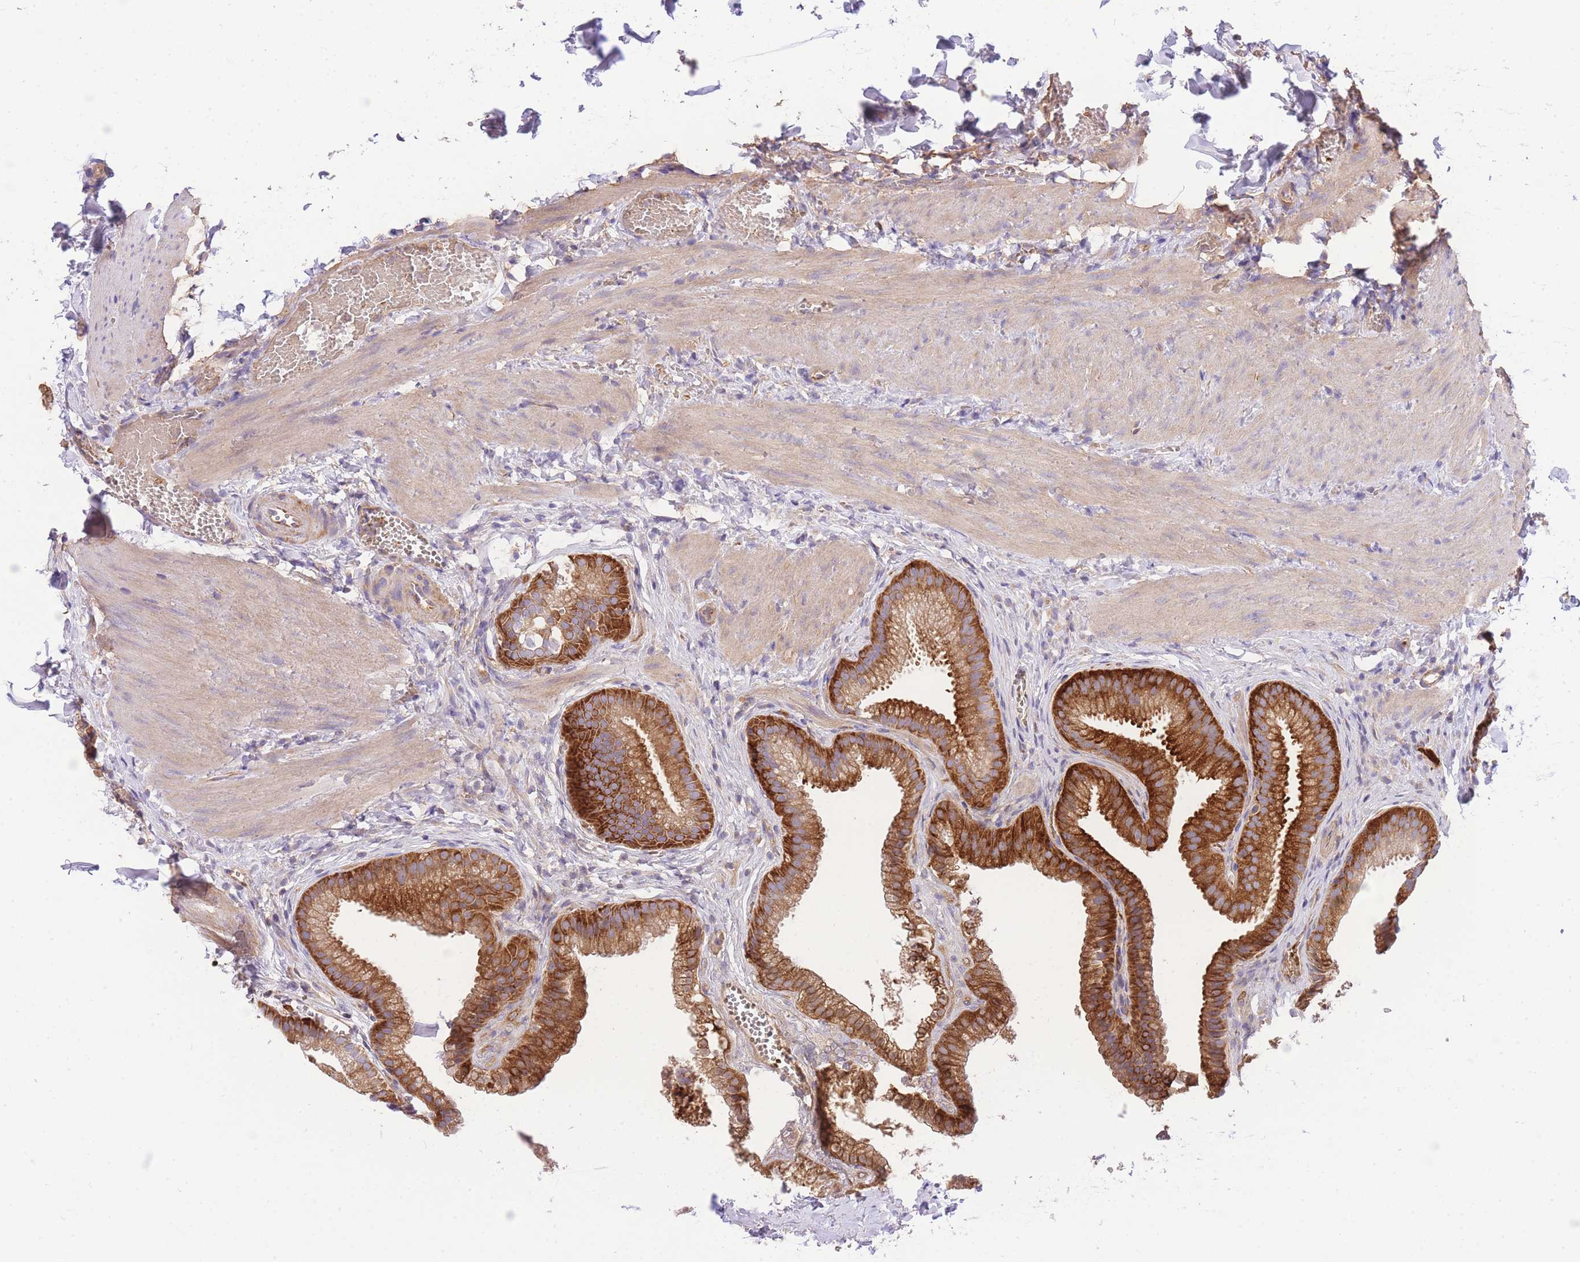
{"staining": {"intensity": "strong", "quantity": ">75%", "location": "cytoplasmic/membranous"}, "tissue": "gallbladder", "cell_type": "Glandular cells", "image_type": "normal", "snomed": [{"axis": "morphology", "description": "Normal tissue, NOS"}, {"axis": "topography", "description": "Gallbladder"}], "caption": "Immunohistochemistry (IHC) image of benign gallbladder: human gallbladder stained using IHC displays high levels of strong protein expression localized specifically in the cytoplasmic/membranous of glandular cells, appearing as a cytoplasmic/membranous brown color.", "gene": "INSYN2B", "patient": {"sex": "male", "age": 38}}